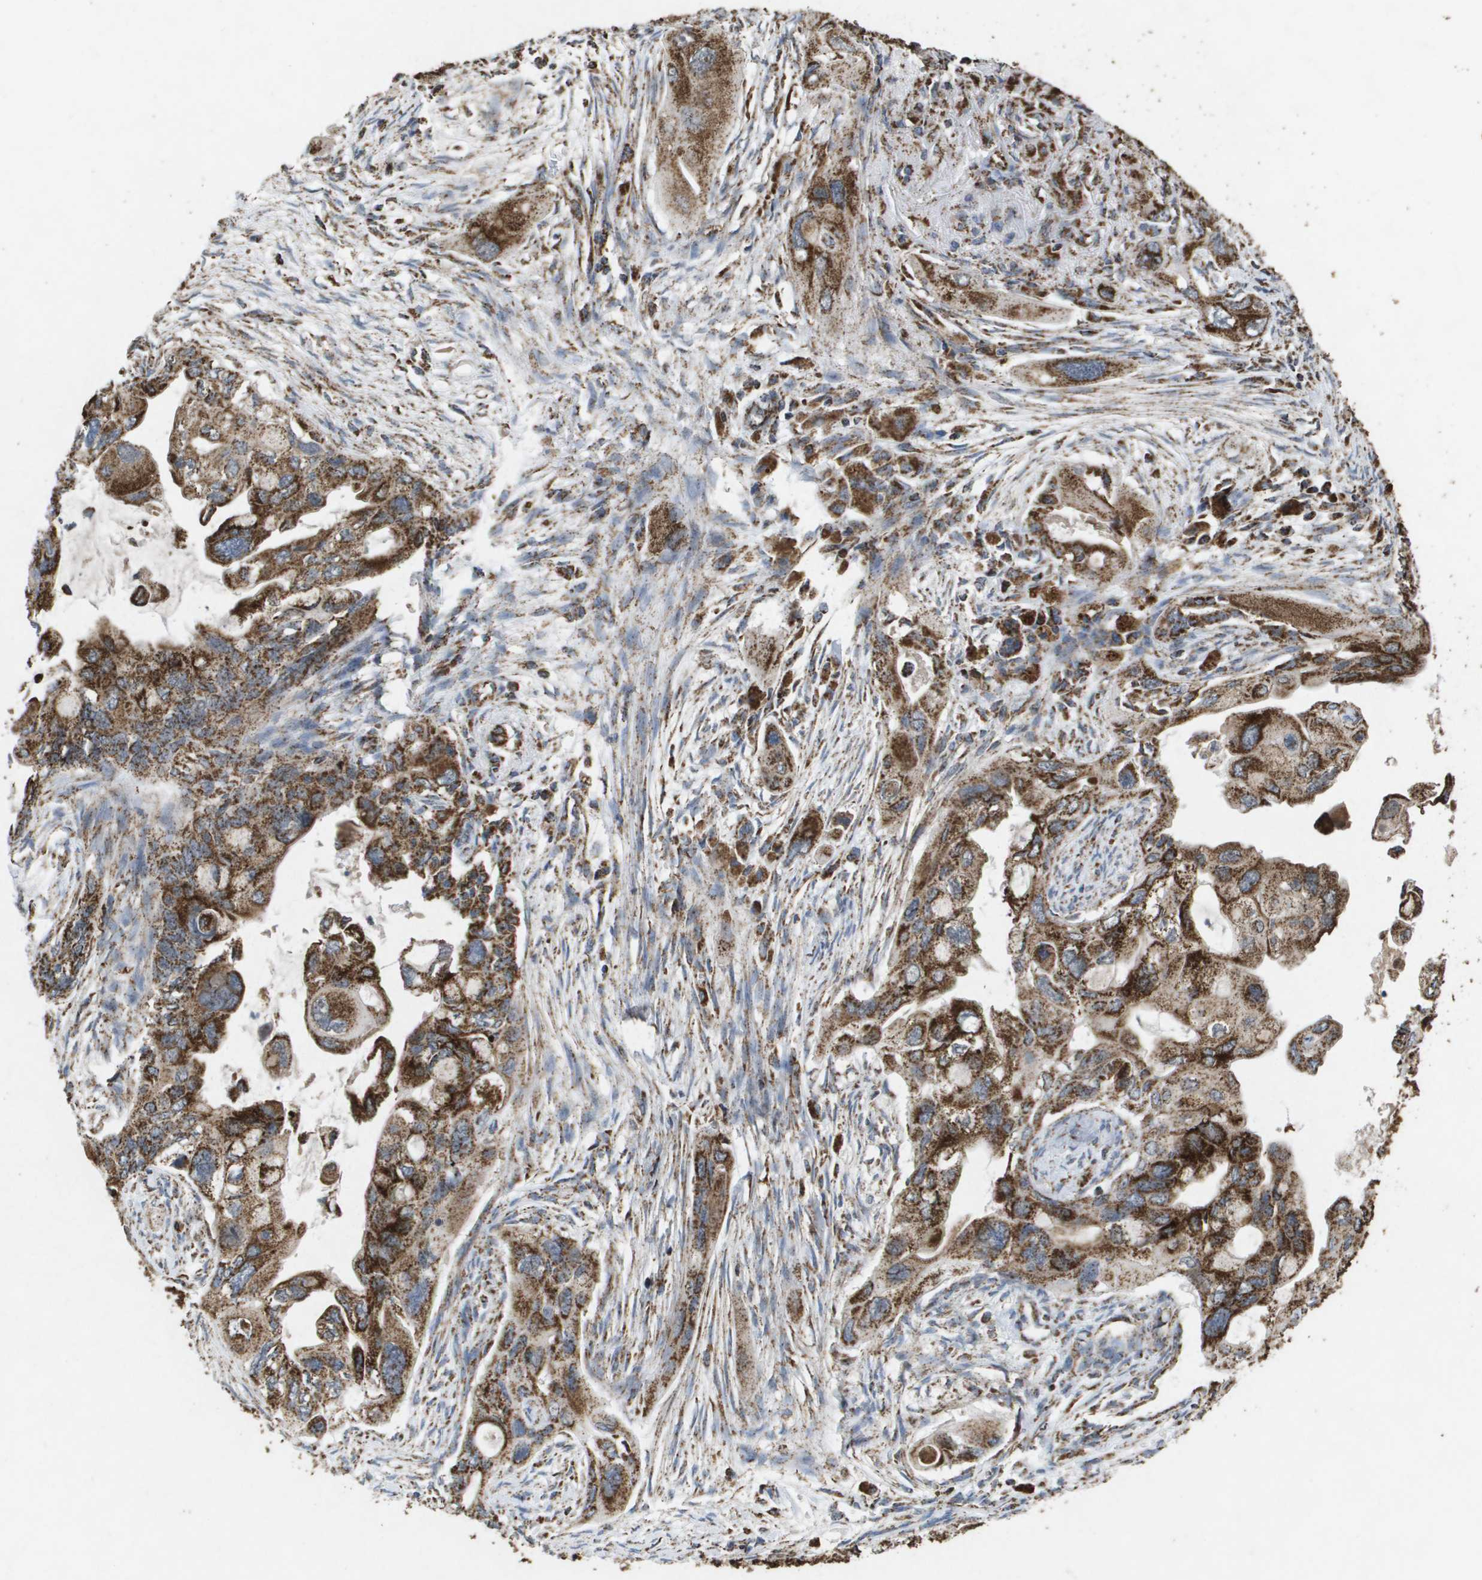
{"staining": {"intensity": "strong", "quantity": ">75%", "location": "cytoplasmic/membranous"}, "tissue": "pancreatic cancer", "cell_type": "Tumor cells", "image_type": "cancer", "snomed": [{"axis": "morphology", "description": "Adenocarcinoma, NOS"}, {"axis": "topography", "description": "Pancreas"}], "caption": "Pancreatic cancer tissue displays strong cytoplasmic/membranous positivity in about >75% of tumor cells, visualized by immunohistochemistry. The staining was performed using DAB (3,3'-diaminobenzidine) to visualize the protein expression in brown, while the nuclei were stained in blue with hematoxylin (Magnification: 20x).", "gene": "HSPE1", "patient": {"sex": "male", "age": 73}}